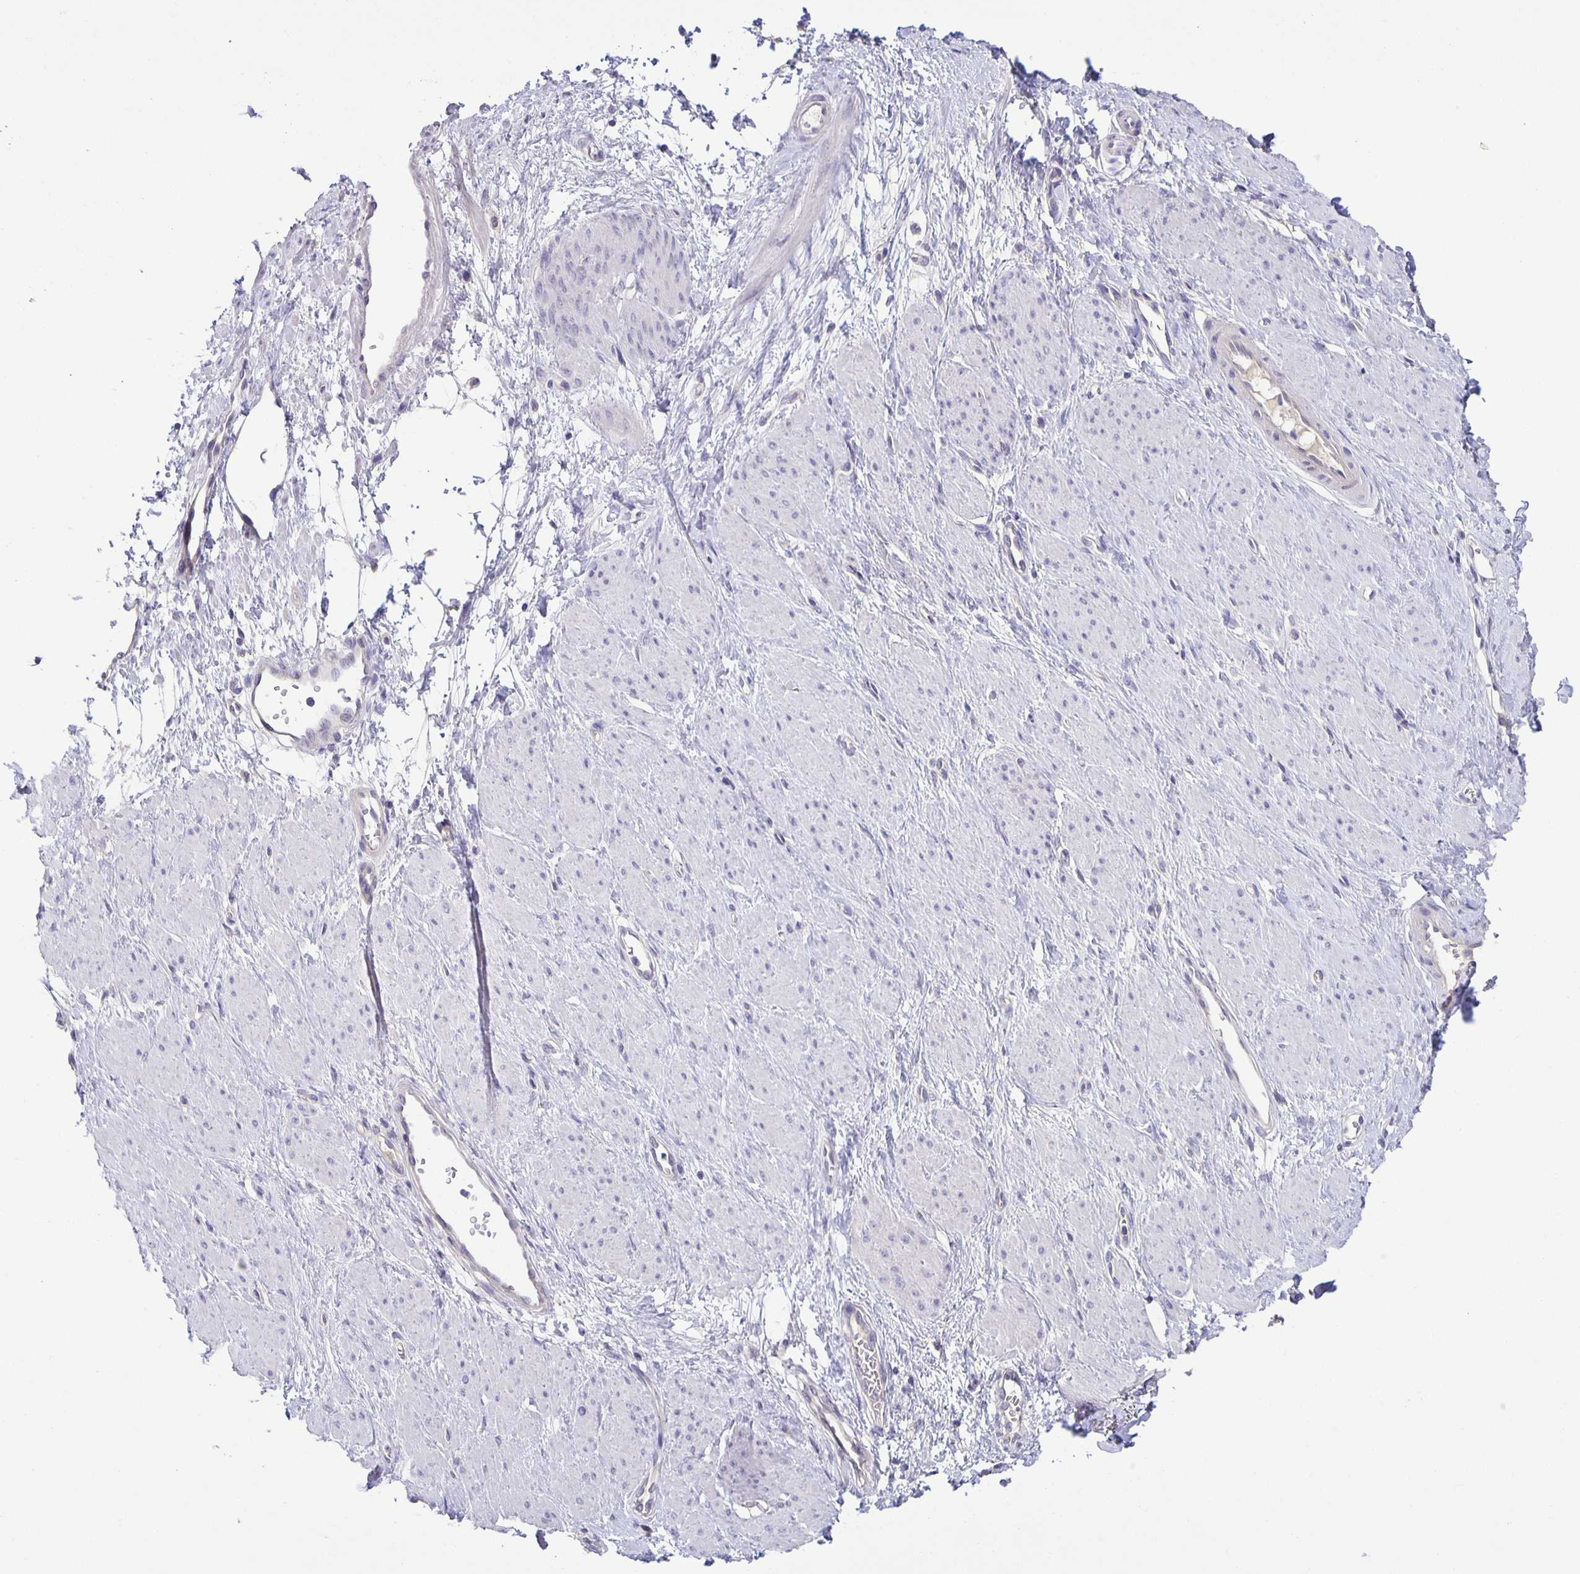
{"staining": {"intensity": "negative", "quantity": "none", "location": "none"}, "tissue": "smooth muscle", "cell_type": "Smooth muscle cells", "image_type": "normal", "snomed": [{"axis": "morphology", "description": "Normal tissue, NOS"}, {"axis": "topography", "description": "Smooth muscle"}, {"axis": "topography", "description": "Uterus"}], "caption": "This photomicrograph is of normal smooth muscle stained with IHC to label a protein in brown with the nuclei are counter-stained blue. There is no expression in smooth muscle cells.", "gene": "PTPN3", "patient": {"sex": "female", "age": 39}}